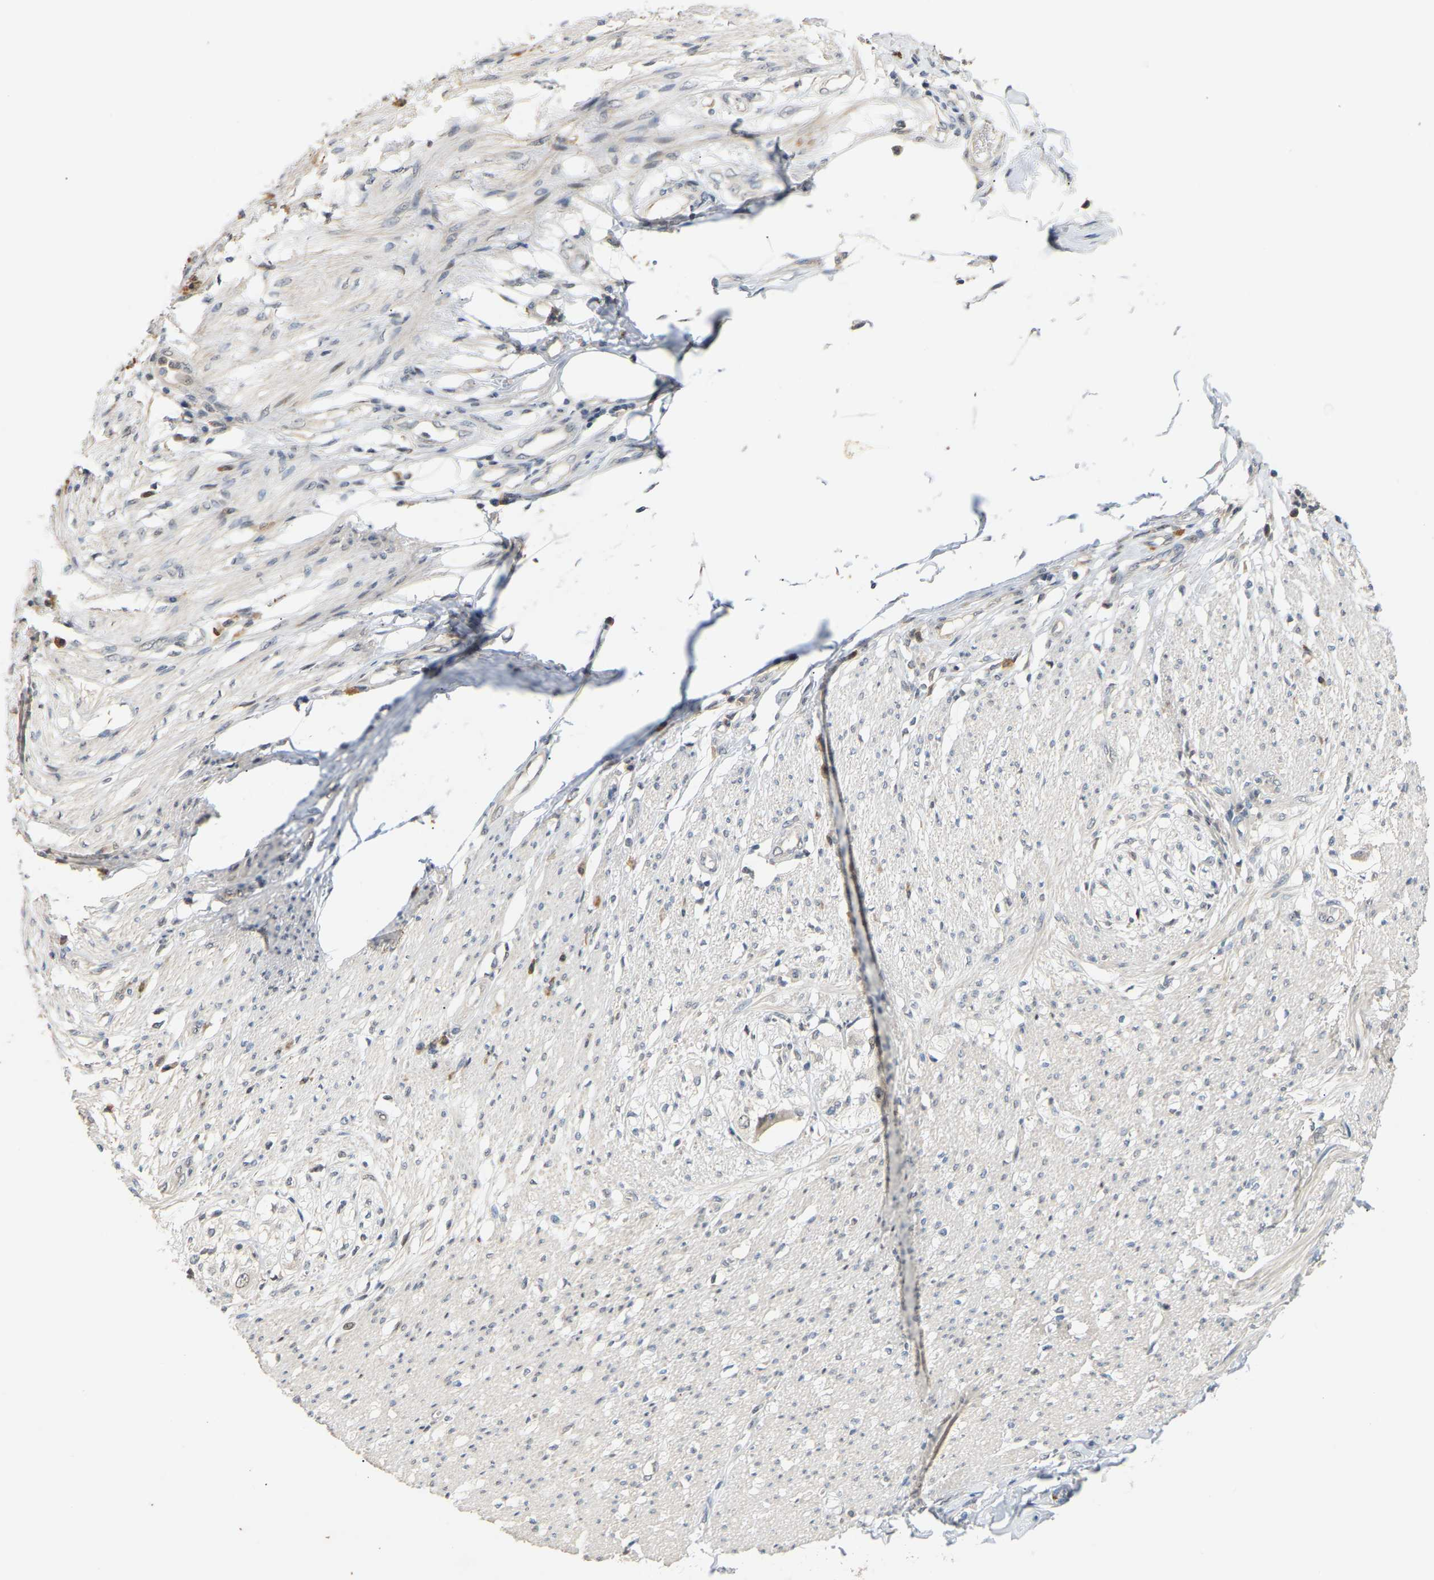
{"staining": {"intensity": "negative", "quantity": "none", "location": "none"}, "tissue": "smooth muscle", "cell_type": "Smooth muscle cells", "image_type": "normal", "snomed": [{"axis": "morphology", "description": "Normal tissue, NOS"}, {"axis": "morphology", "description": "Adenocarcinoma, NOS"}, {"axis": "topography", "description": "Colon"}, {"axis": "topography", "description": "Peripheral nerve tissue"}], "caption": "Immunohistochemistry histopathology image of normal human smooth muscle stained for a protein (brown), which demonstrates no staining in smooth muscle cells.", "gene": "PTPN4", "patient": {"sex": "male", "age": 14}}